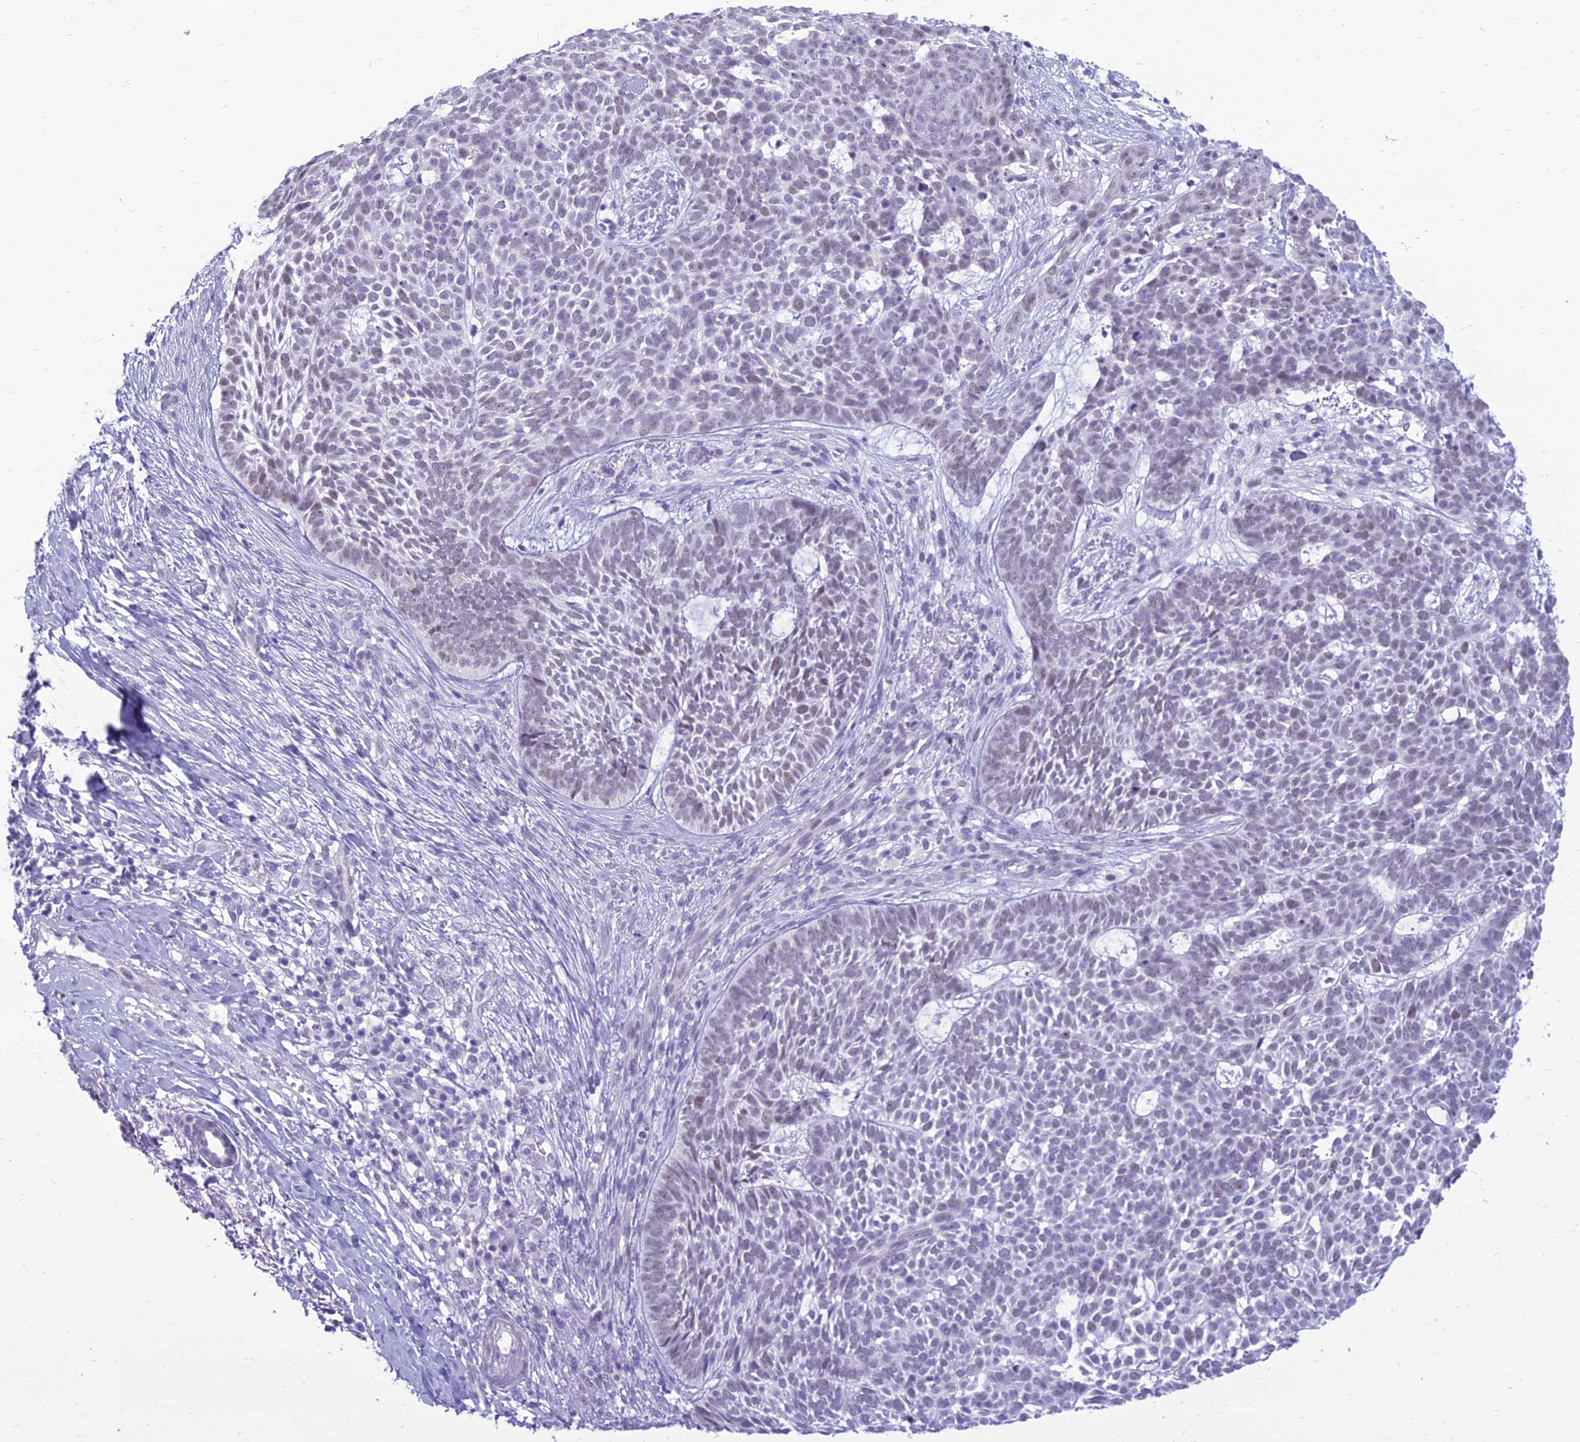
{"staining": {"intensity": "weak", "quantity": "<25%", "location": "nuclear"}, "tissue": "skin cancer", "cell_type": "Tumor cells", "image_type": "cancer", "snomed": [{"axis": "morphology", "description": "Basal cell carcinoma"}, {"axis": "topography", "description": "Skin"}], "caption": "Protein analysis of skin cancer (basal cell carcinoma) displays no significant positivity in tumor cells.", "gene": "DHX40", "patient": {"sex": "female", "age": 78}}